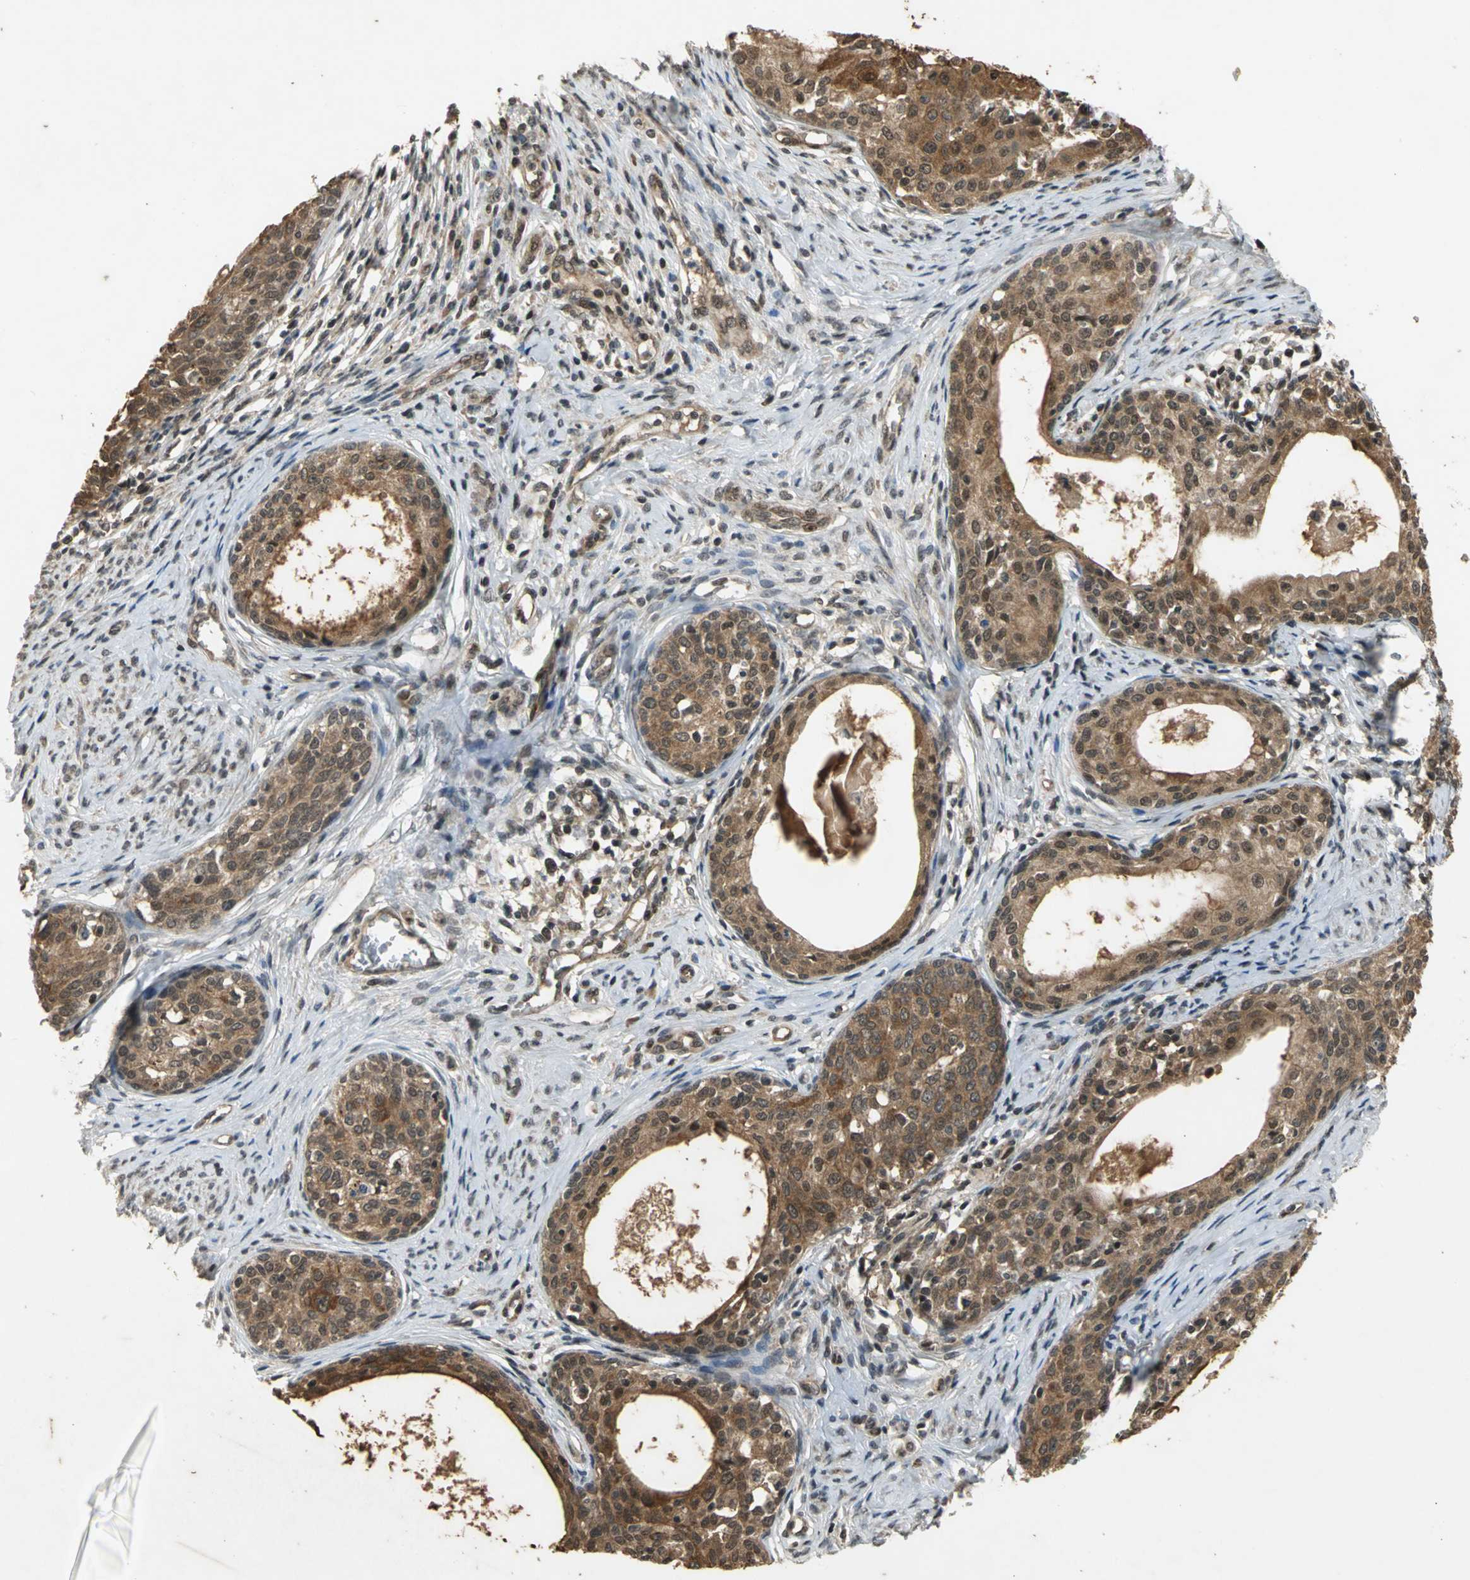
{"staining": {"intensity": "moderate", "quantity": ">75%", "location": "cytoplasmic/membranous"}, "tissue": "cervical cancer", "cell_type": "Tumor cells", "image_type": "cancer", "snomed": [{"axis": "morphology", "description": "Squamous cell carcinoma, NOS"}, {"axis": "morphology", "description": "Adenocarcinoma, NOS"}, {"axis": "topography", "description": "Cervix"}], "caption": "Cervical cancer stained for a protein demonstrates moderate cytoplasmic/membranous positivity in tumor cells.", "gene": "NOTCH3", "patient": {"sex": "female", "age": 52}}